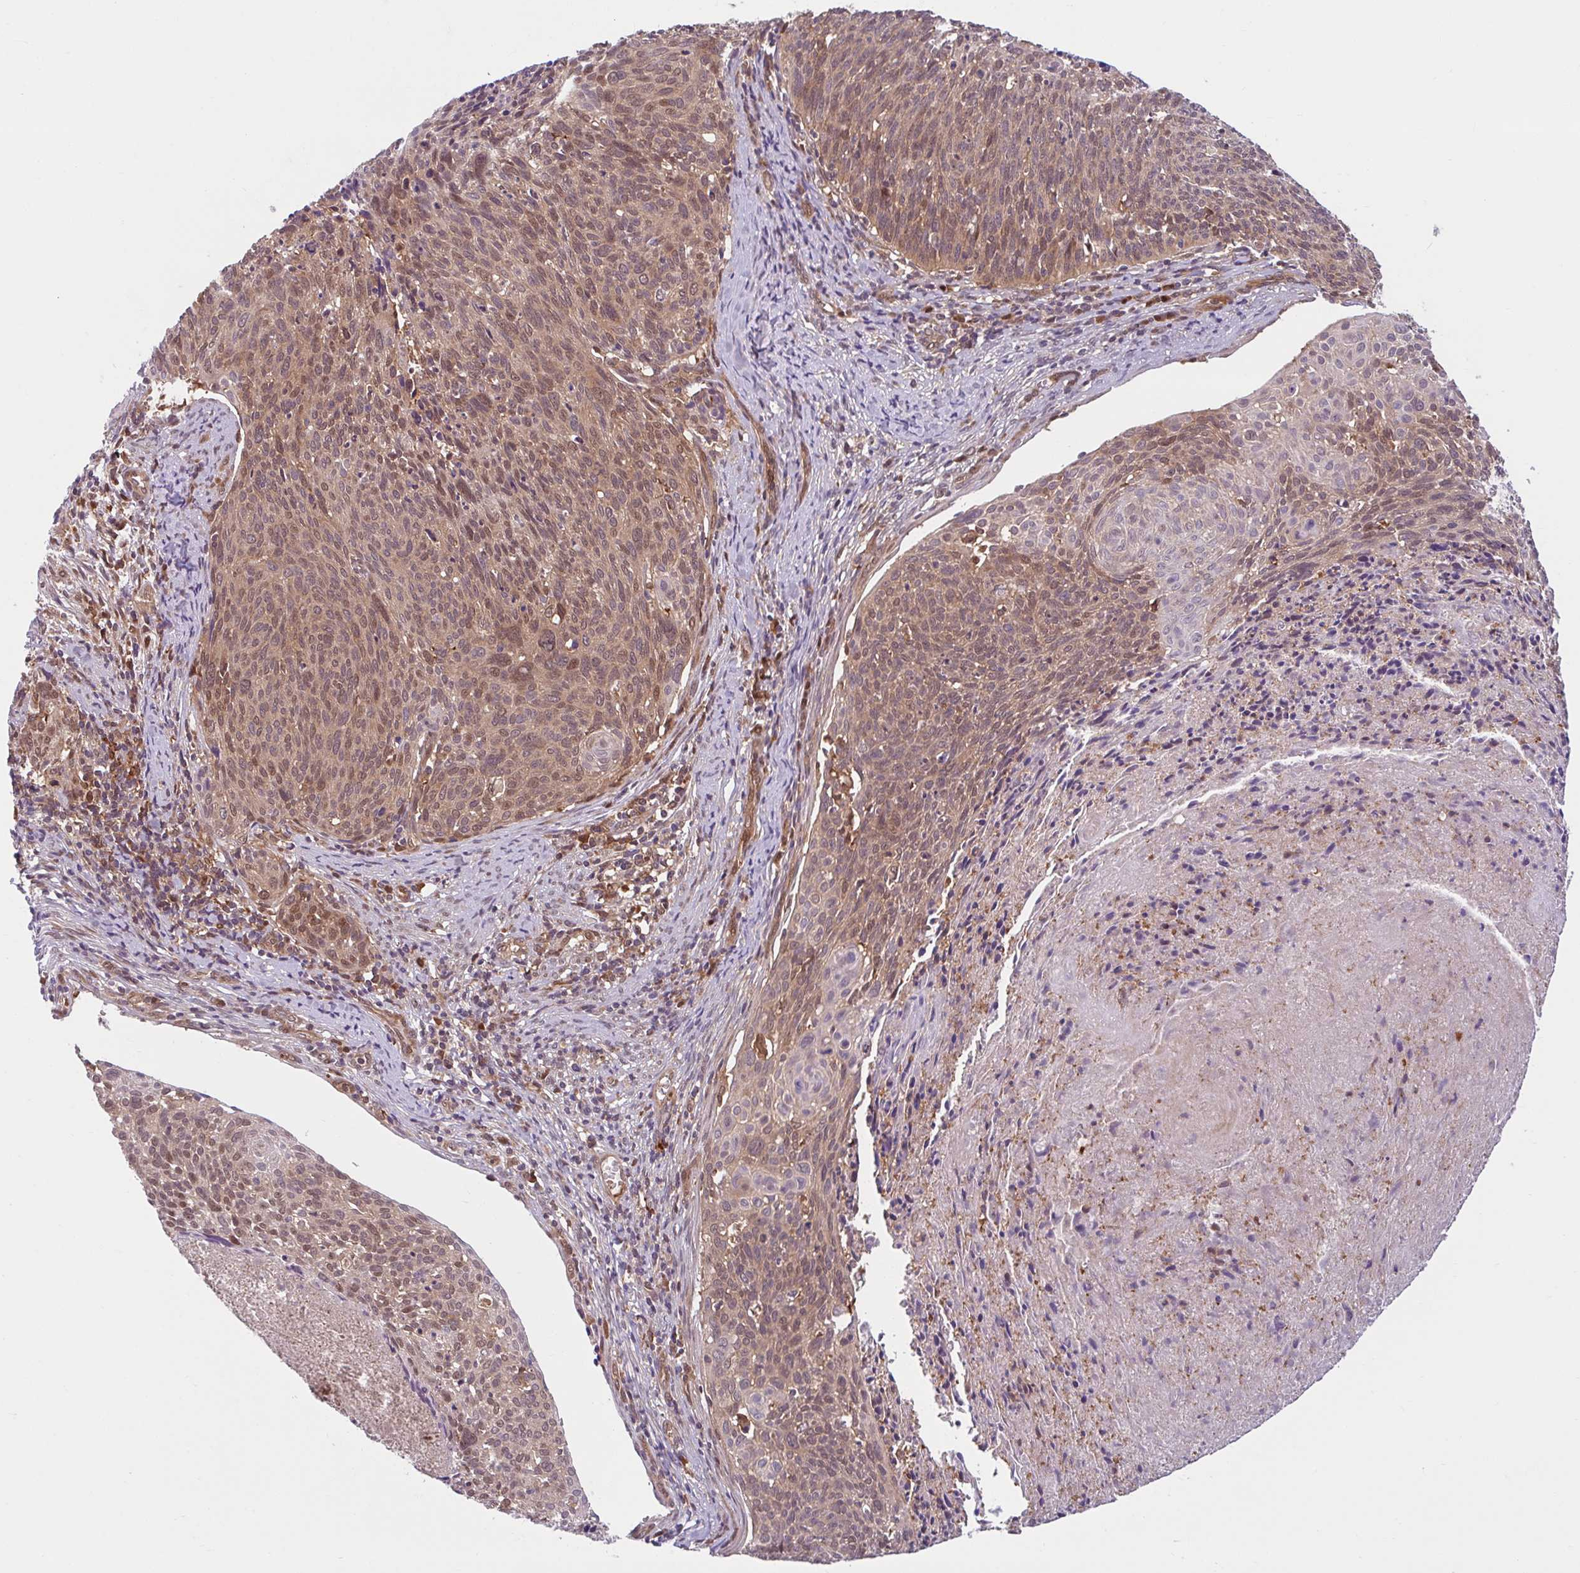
{"staining": {"intensity": "moderate", "quantity": ">75%", "location": "cytoplasmic/membranous,nuclear"}, "tissue": "cervical cancer", "cell_type": "Tumor cells", "image_type": "cancer", "snomed": [{"axis": "morphology", "description": "Squamous cell carcinoma, NOS"}, {"axis": "topography", "description": "Cervix"}], "caption": "Immunohistochemical staining of cervical cancer (squamous cell carcinoma) reveals medium levels of moderate cytoplasmic/membranous and nuclear protein expression in about >75% of tumor cells.", "gene": "HMBS", "patient": {"sex": "female", "age": 49}}